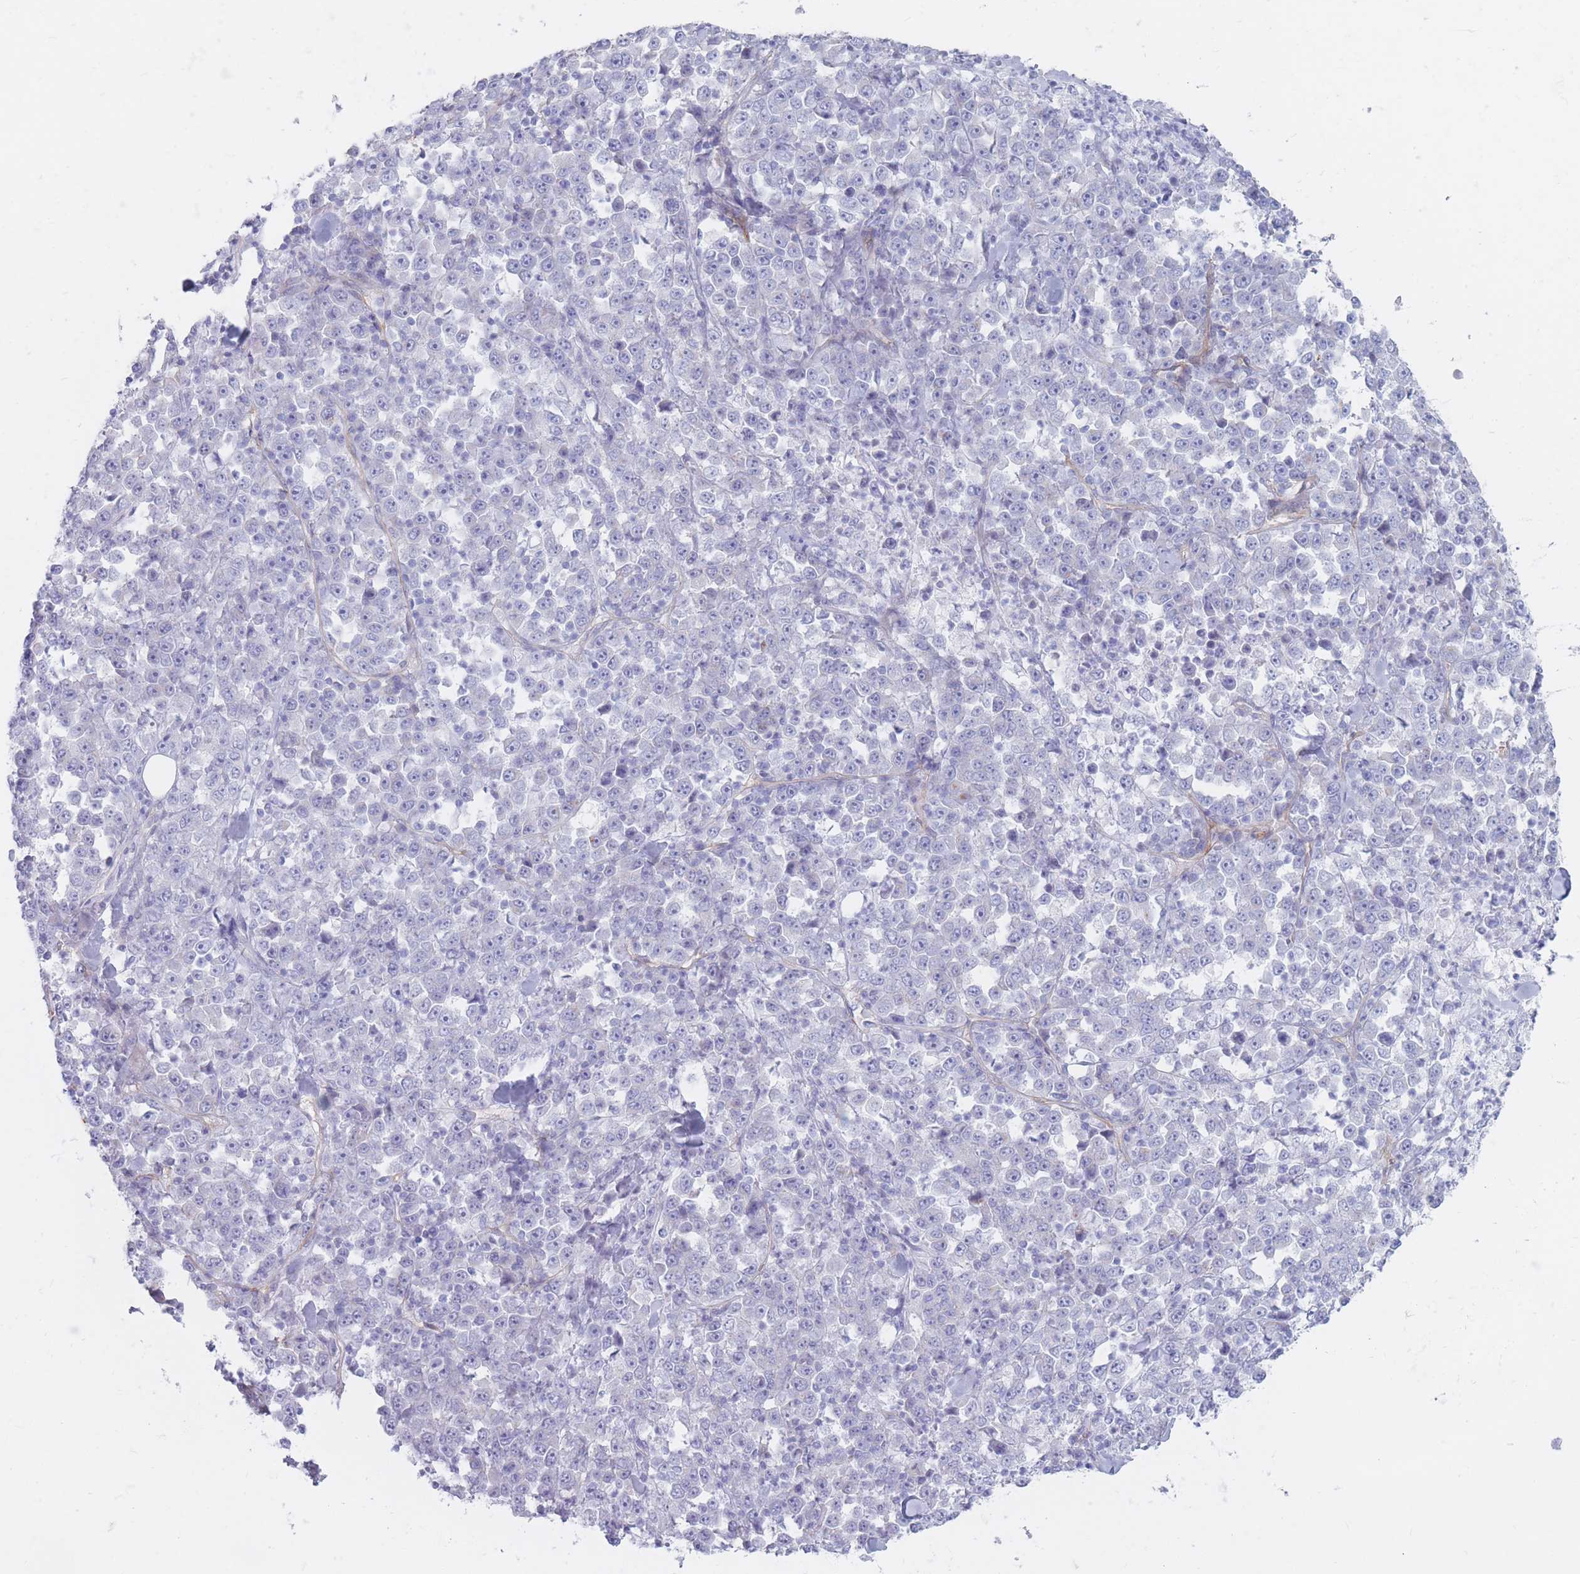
{"staining": {"intensity": "negative", "quantity": "none", "location": "none"}, "tissue": "stomach cancer", "cell_type": "Tumor cells", "image_type": "cancer", "snomed": [{"axis": "morphology", "description": "Normal tissue, NOS"}, {"axis": "morphology", "description": "Adenocarcinoma, NOS"}, {"axis": "topography", "description": "Stomach, upper"}, {"axis": "topography", "description": "Stomach"}], "caption": "Micrograph shows no significant protein expression in tumor cells of adenocarcinoma (stomach).", "gene": "PLPP1", "patient": {"sex": "male", "age": 59}}